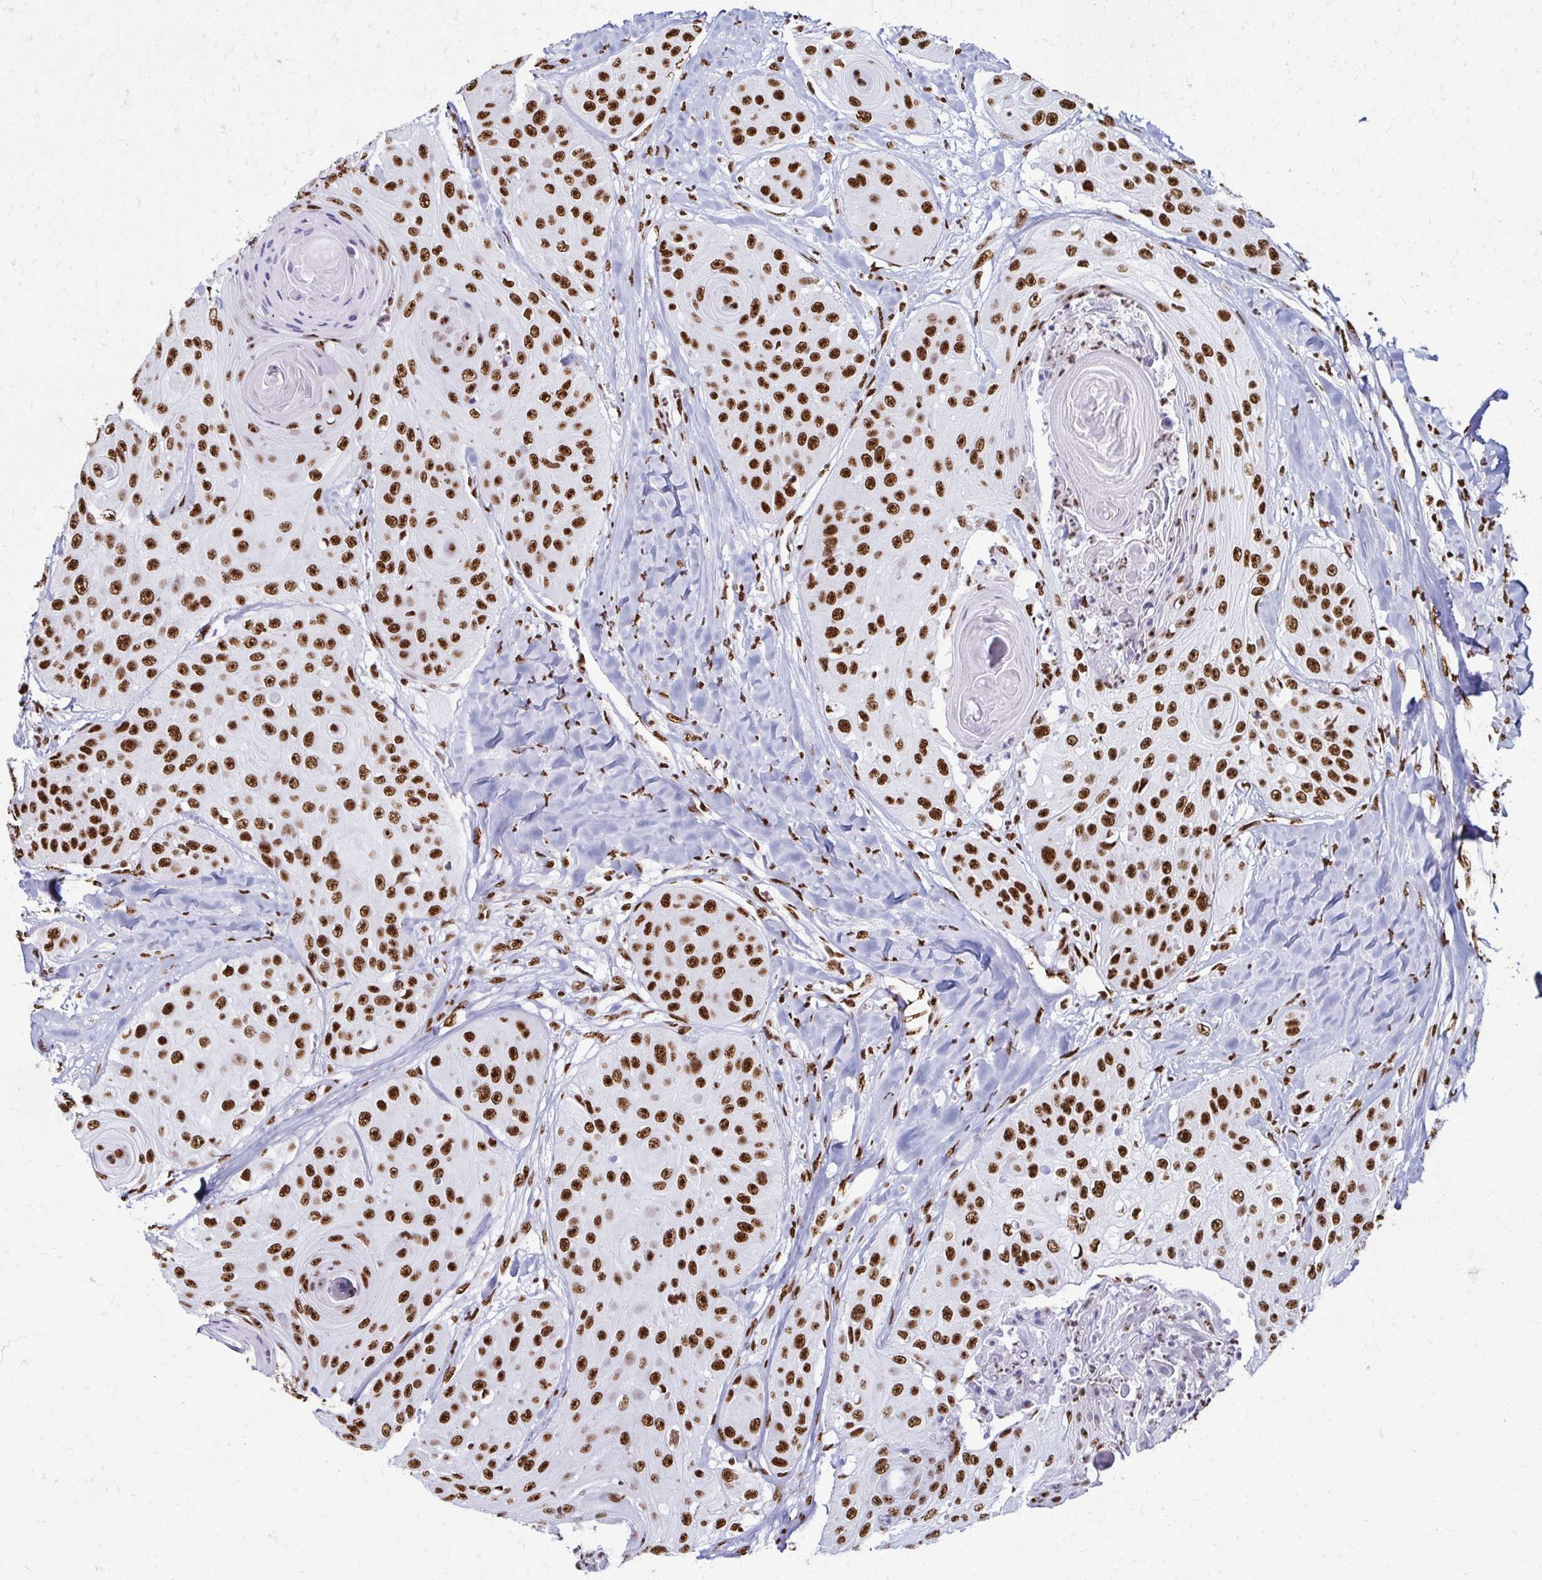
{"staining": {"intensity": "strong", "quantity": ">75%", "location": "nuclear"}, "tissue": "head and neck cancer", "cell_type": "Tumor cells", "image_type": "cancer", "snomed": [{"axis": "morphology", "description": "Squamous cell carcinoma, NOS"}, {"axis": "topography", "description": "Head-Neck"}], "caption": "A brown stain shows strong nuclear positivity of a protein in squamous cell carcinoma (head and neck) tumor cells.", "gene": "NONO", "patient": {"sex": "male", "age": 83}}